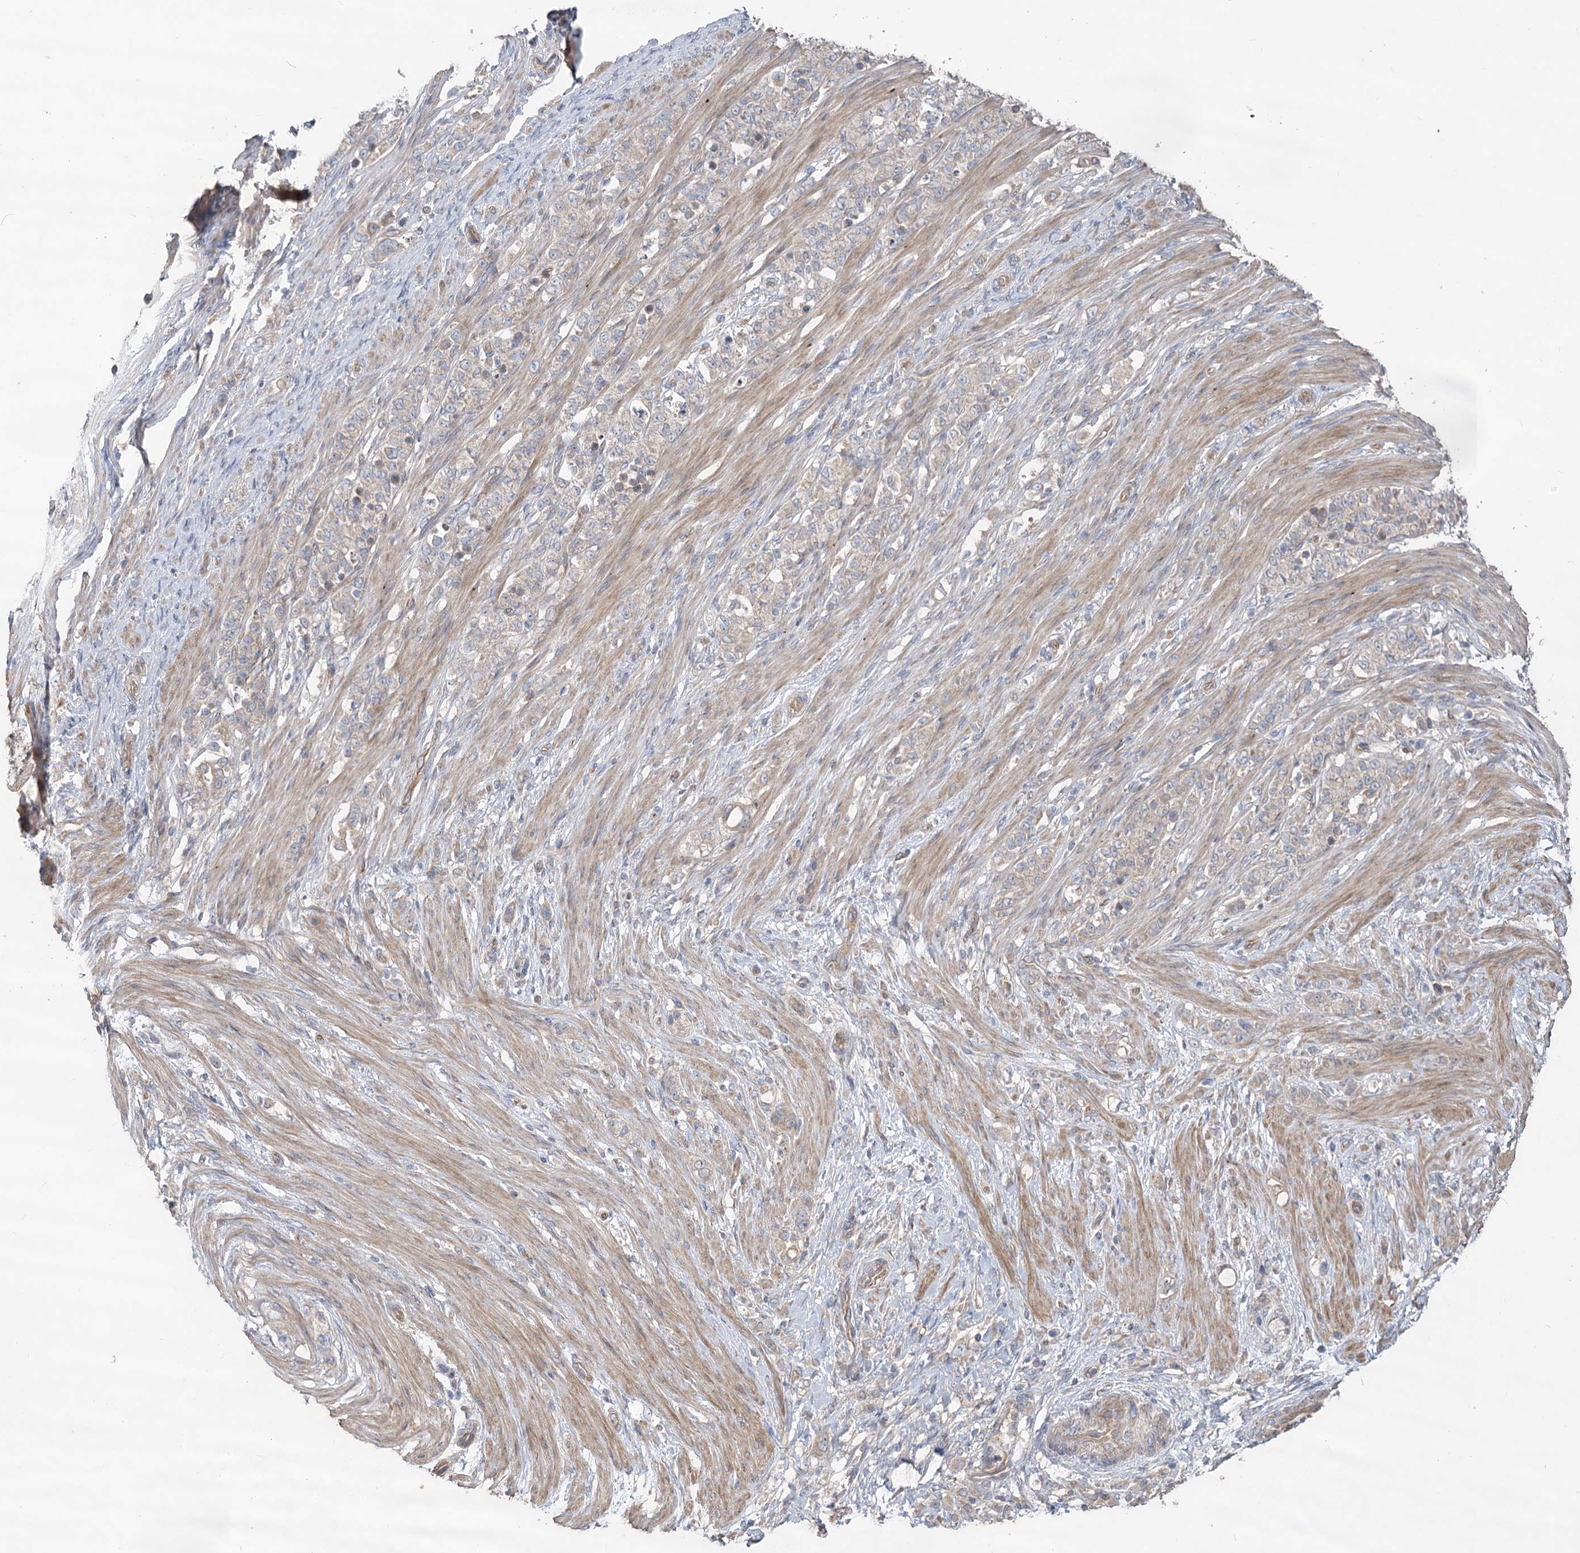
{"staining": {"intensity": "negative", "quantity": "none", "location": "none"}, "tissue": "stomach cancer", "cell_type": "Tumor cells", "image_type": "cancer", "snomed": [{"axis": "morphology", "description": "Adenocarcinoma, NOS"}, {"axis": "topography", "description": "Stomach"}], "caption": "IHC histopathology image of stomach cancer stained for a protein (brown), which displays no staining in tumor cells.", "gene": "RIN2", "patient": {"sex": "female", "age": 79}}